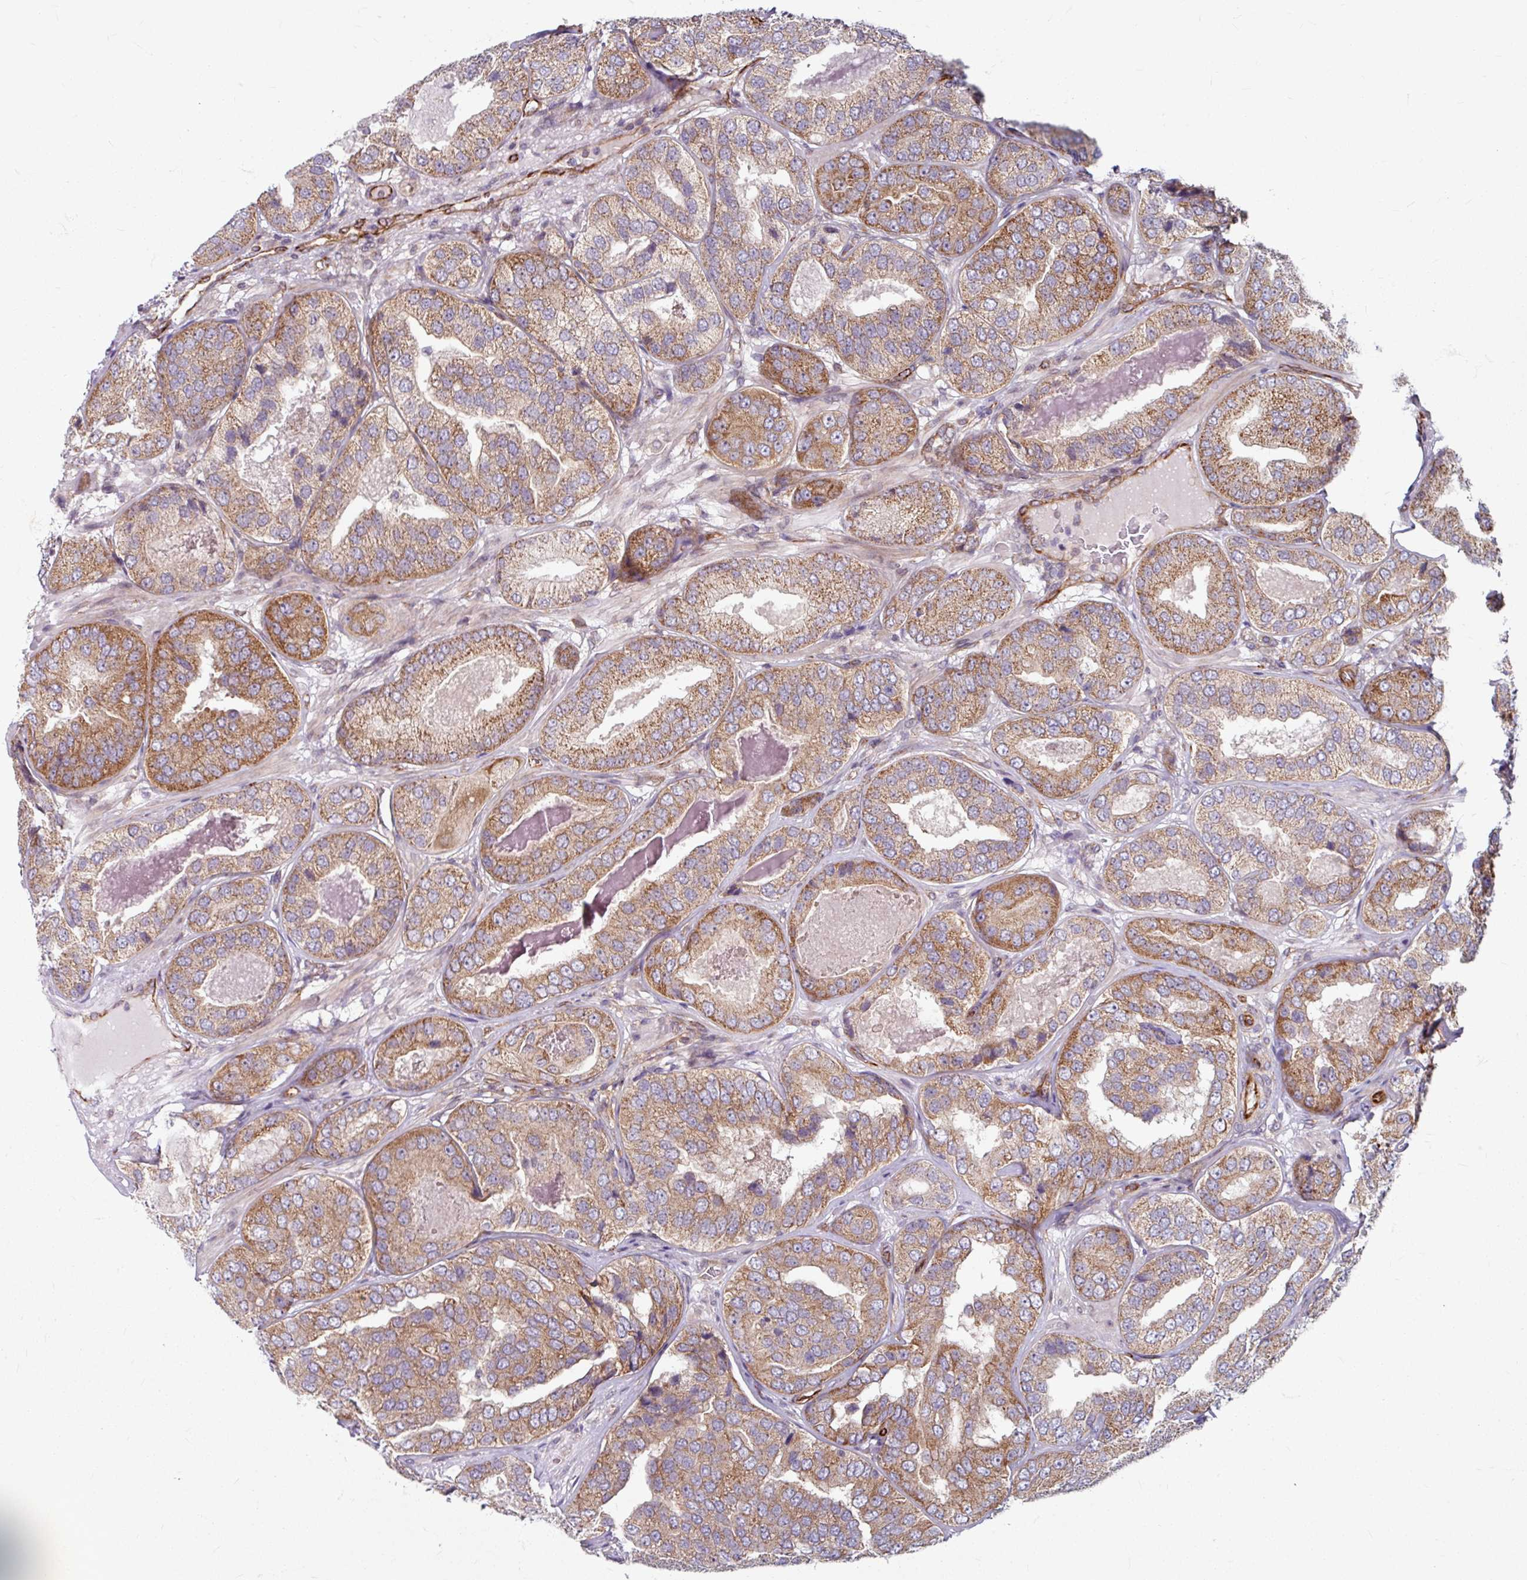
{"staining": {"intensity": "moderate", "quantity": ">75%", "location": "cytoplasmic/membranous"}, "tissue": "prostate cancer", "cell_type": "Tumor cells", "image_type": "cancer", "snomed": [{"axis": "morphology", "description": "Adenocarcinoma, High grade"}, {"axis": "topography", "description": "Prostate"}], "caption": "DAB immunohistochemical staining of high-grade adenocarcinoma (prostate) shows moderate cytoplasmic/membranous protein staining in about >75% of tumor cells.", "gene": "DAAM2", "patient": {"sex": "male", "age": 63}}